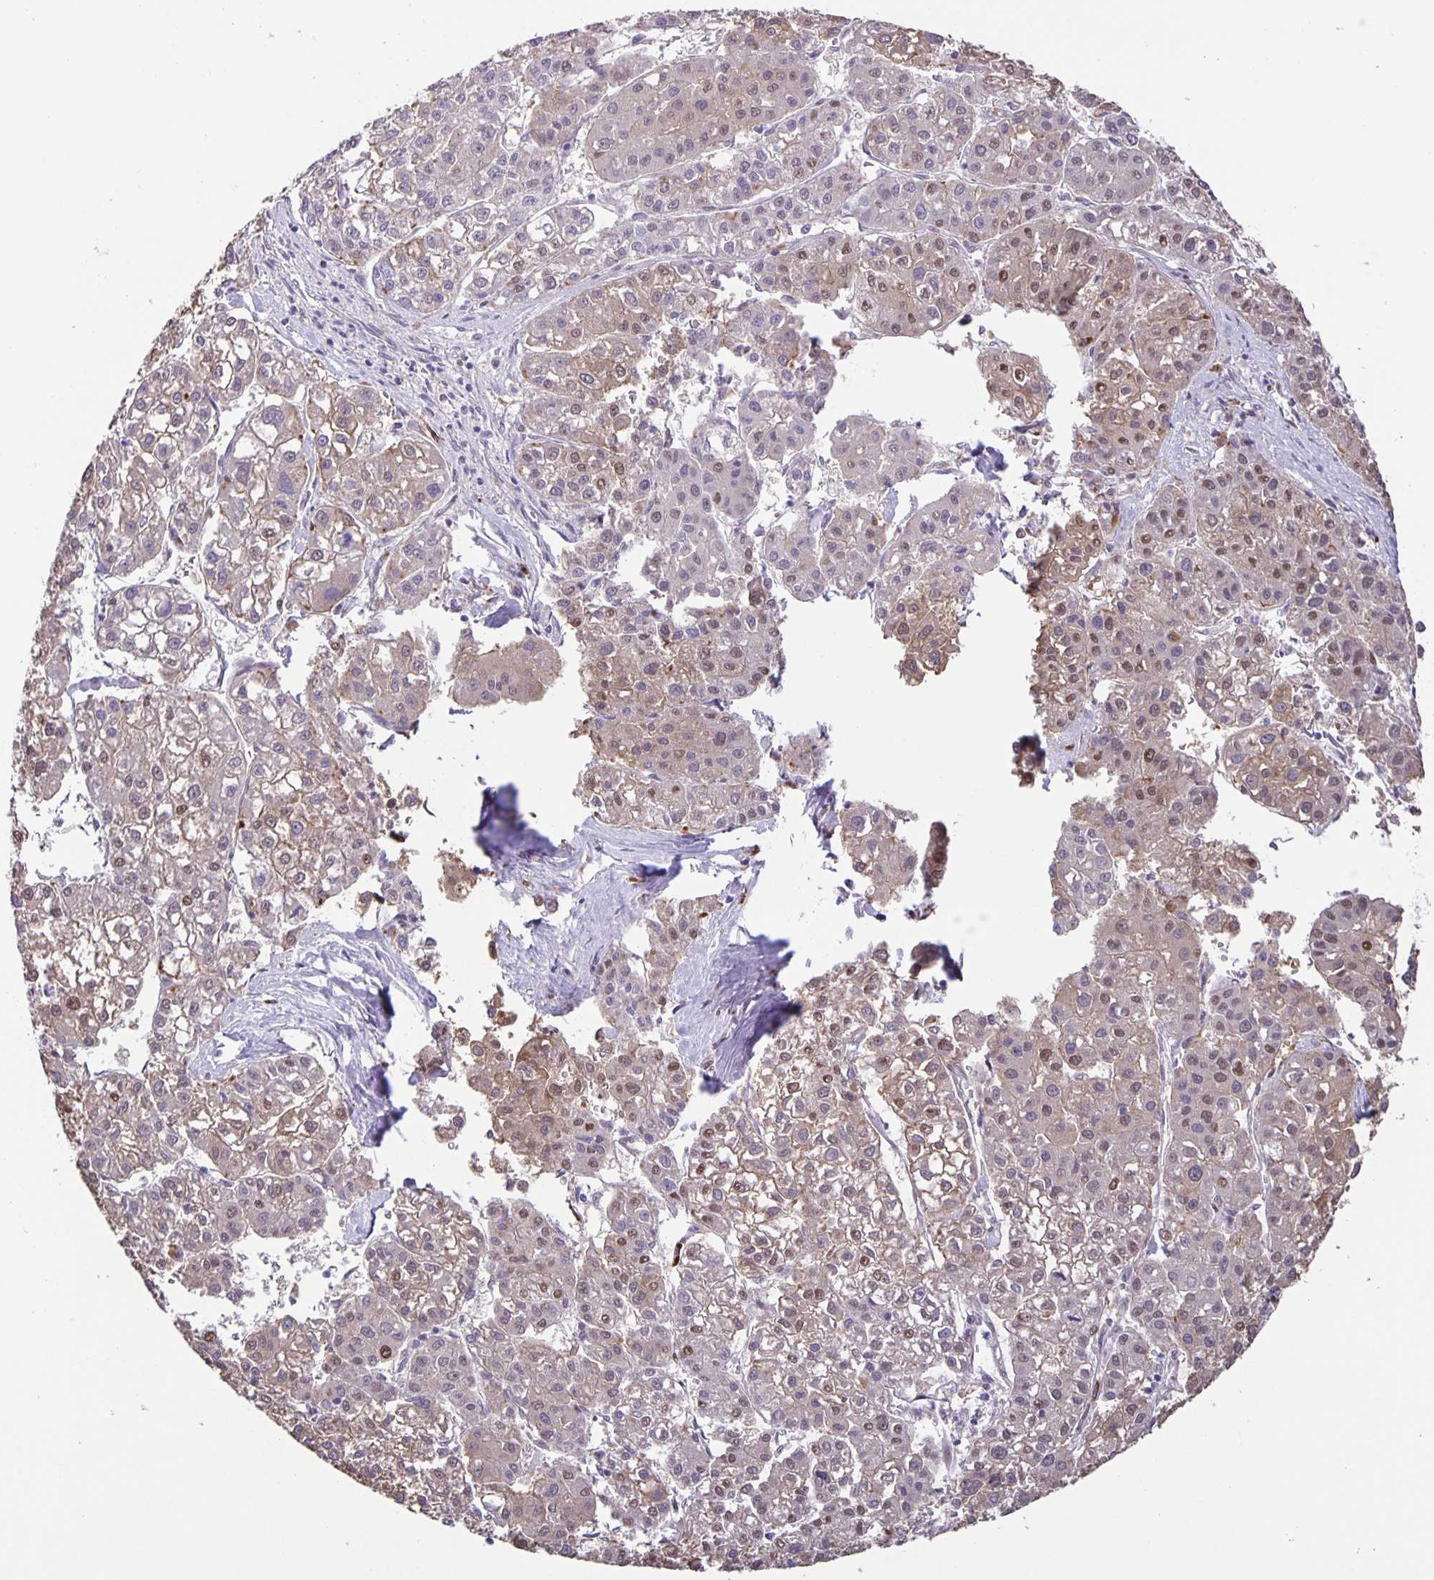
{"staining": {"intensity": "weak", "quantity": "25%-75%", "location": "cytoplasmic/membranous,nuclear"}, "tissue": "liver cancer", "cell_type": "Tumor cells", "image_type": "cancer", "snomed": [{"axis": "morphology", "description": "Carcinoma, Hepatocellular, NOS"}, {"axis": "topography", "description": "Liver"}], "caption": "IHC of human hepatocellular carcinoma (liver) reveals low levels of weak cytoplasmic/membranous and nuclear positivity in about 25%-75% of tumor cells.", "gene": "MAPK12", "patient": {"sex": "male", "age": 73}}